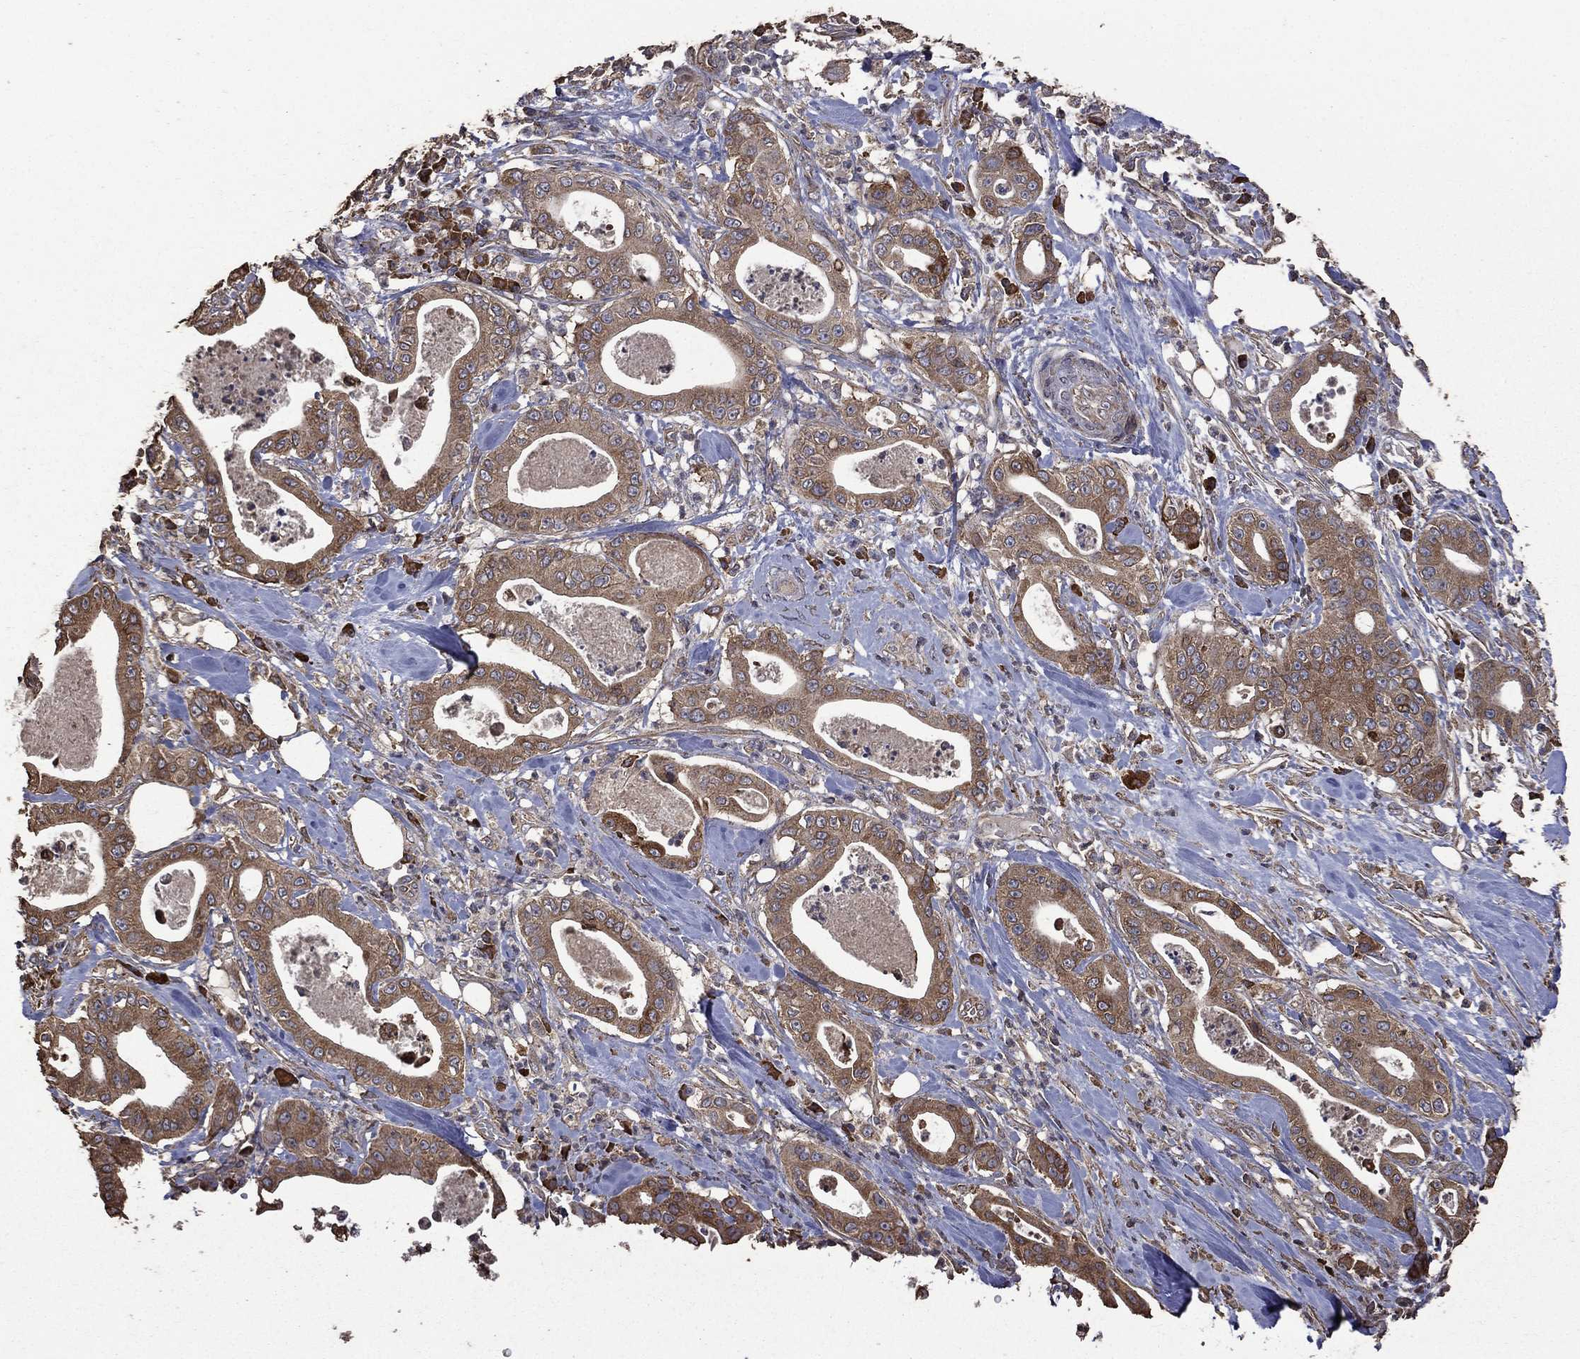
{"staining": {"intensity": "moderate", "quantity": ">75%", "location": "cytoplasmic/membranous"}, "tissue": "pancreatic cancer", "cell_type": "Tumor cells", "image_type": "cancer", "snomed": [{"axis": "morphology", "description": "Adenocarcinoma, NOS"}, {"axis": "topography", "description": "Pancreas"}], "caption": "Moderate cytoplasmic/membranous protein staining is identified in approximately >75% of tumor cells in adenocarcinoma (pancreatic). The protein of interest is stained brown, and the nuclei are stained in blue (DAB (3,3'-diaminobenzidine) IHC with brightfield microscopy, high magnification).", "gene": "METTL27", "patient": {"sex": "male", "age": 71}}